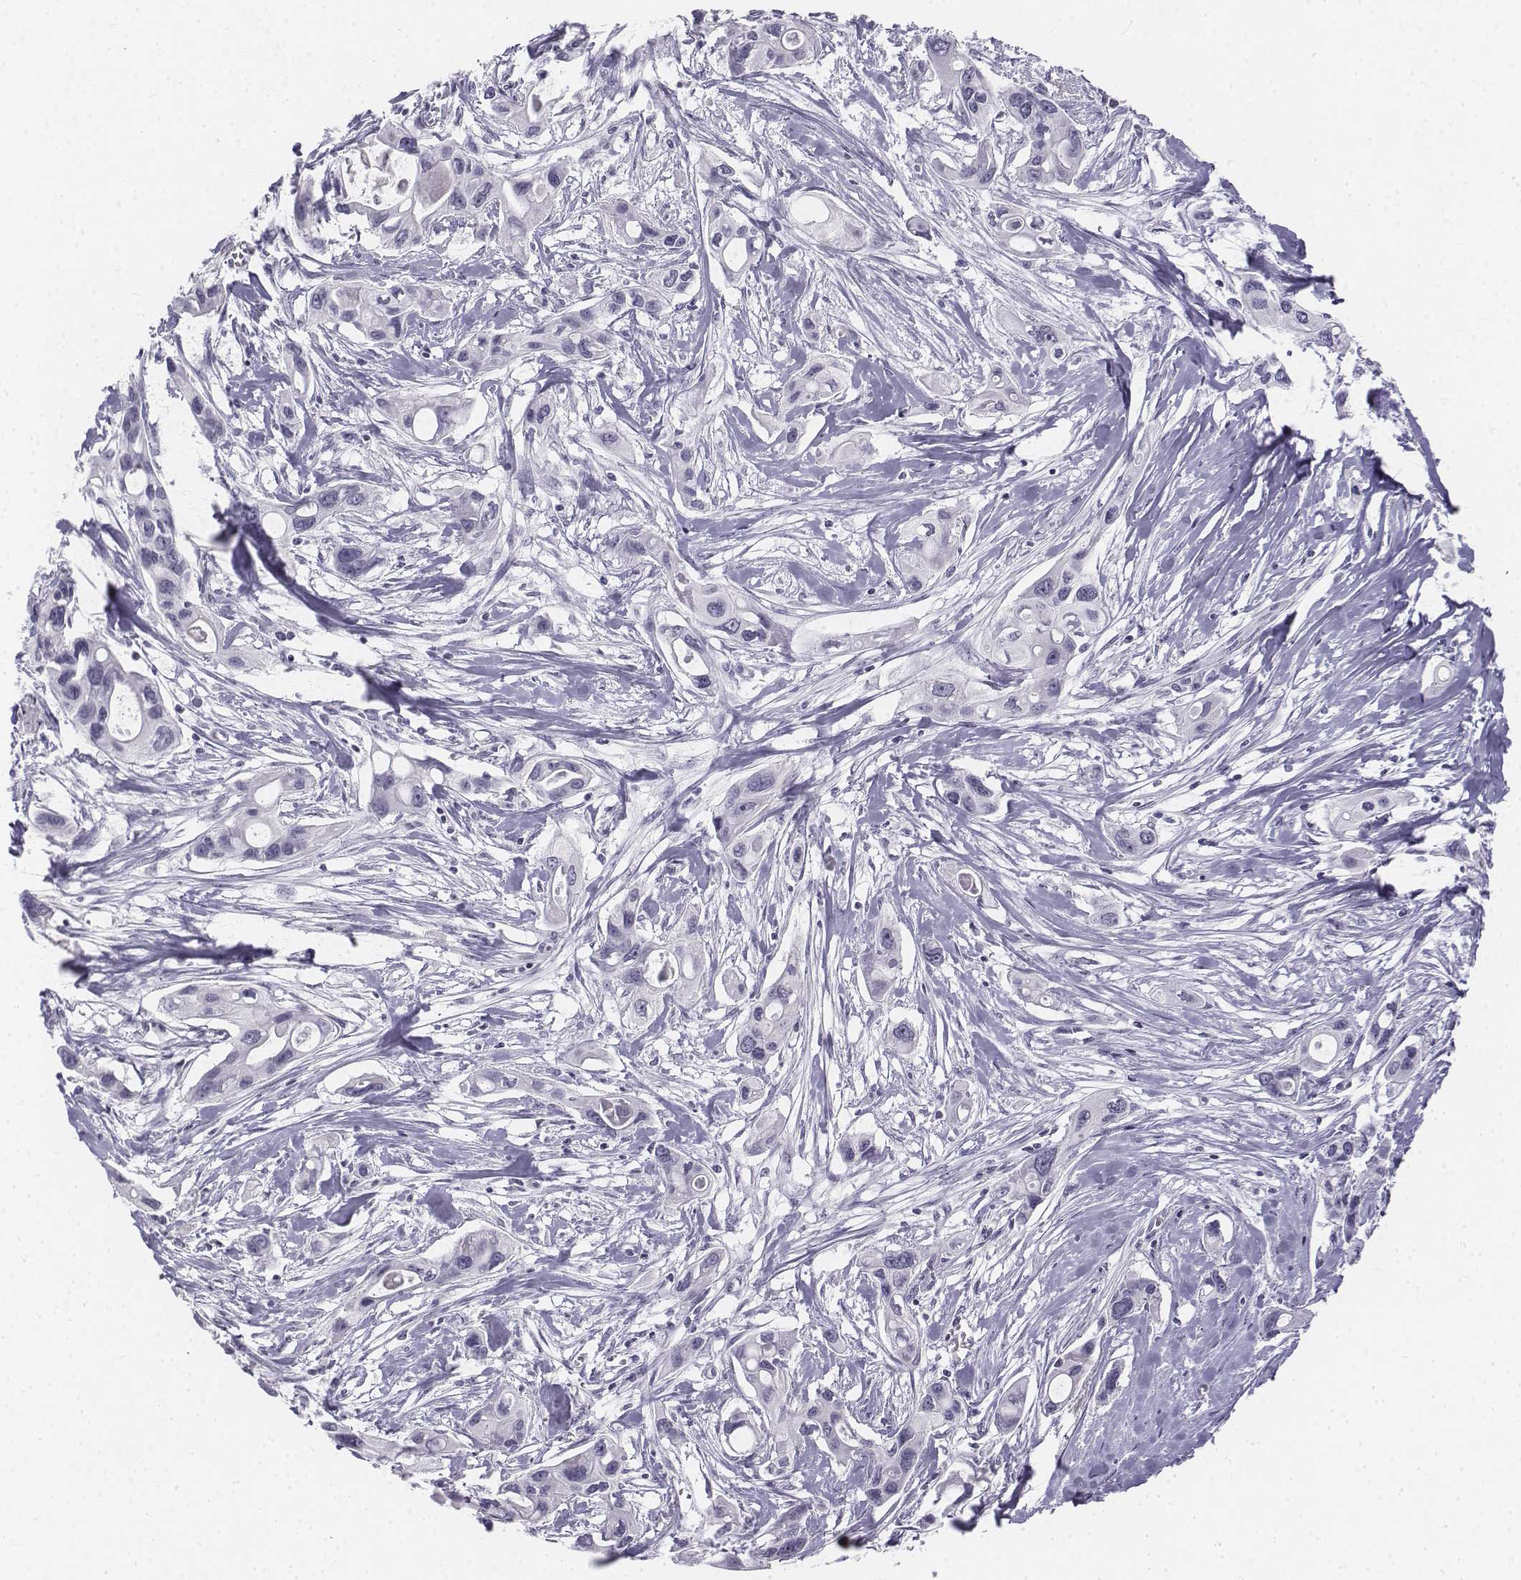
{"staining": {"intensity": "negative", "quantity": "none", "location": "none"}, "tissue": "pancreatic cancer", "cell_type": "Tumor cells", "image_type": "cancer", "snomed": [{"axis": "morphology", "description": "Adenocarcinoma, NOS"}, {"axis": "topography", "description": "Pancreas"}], "caption": "This is a photomicrograph of IHC staining of adenocarcinoma (pancreatic), which shows no expression in tumor cells. The staining was performed using DAB to visualize the protein expression in brown, while the nuclei were stained in blue with hematoxylin (Magnification: 20x).", "gene": "UCN2", "patient": {"sex": "male", "age": 60}}